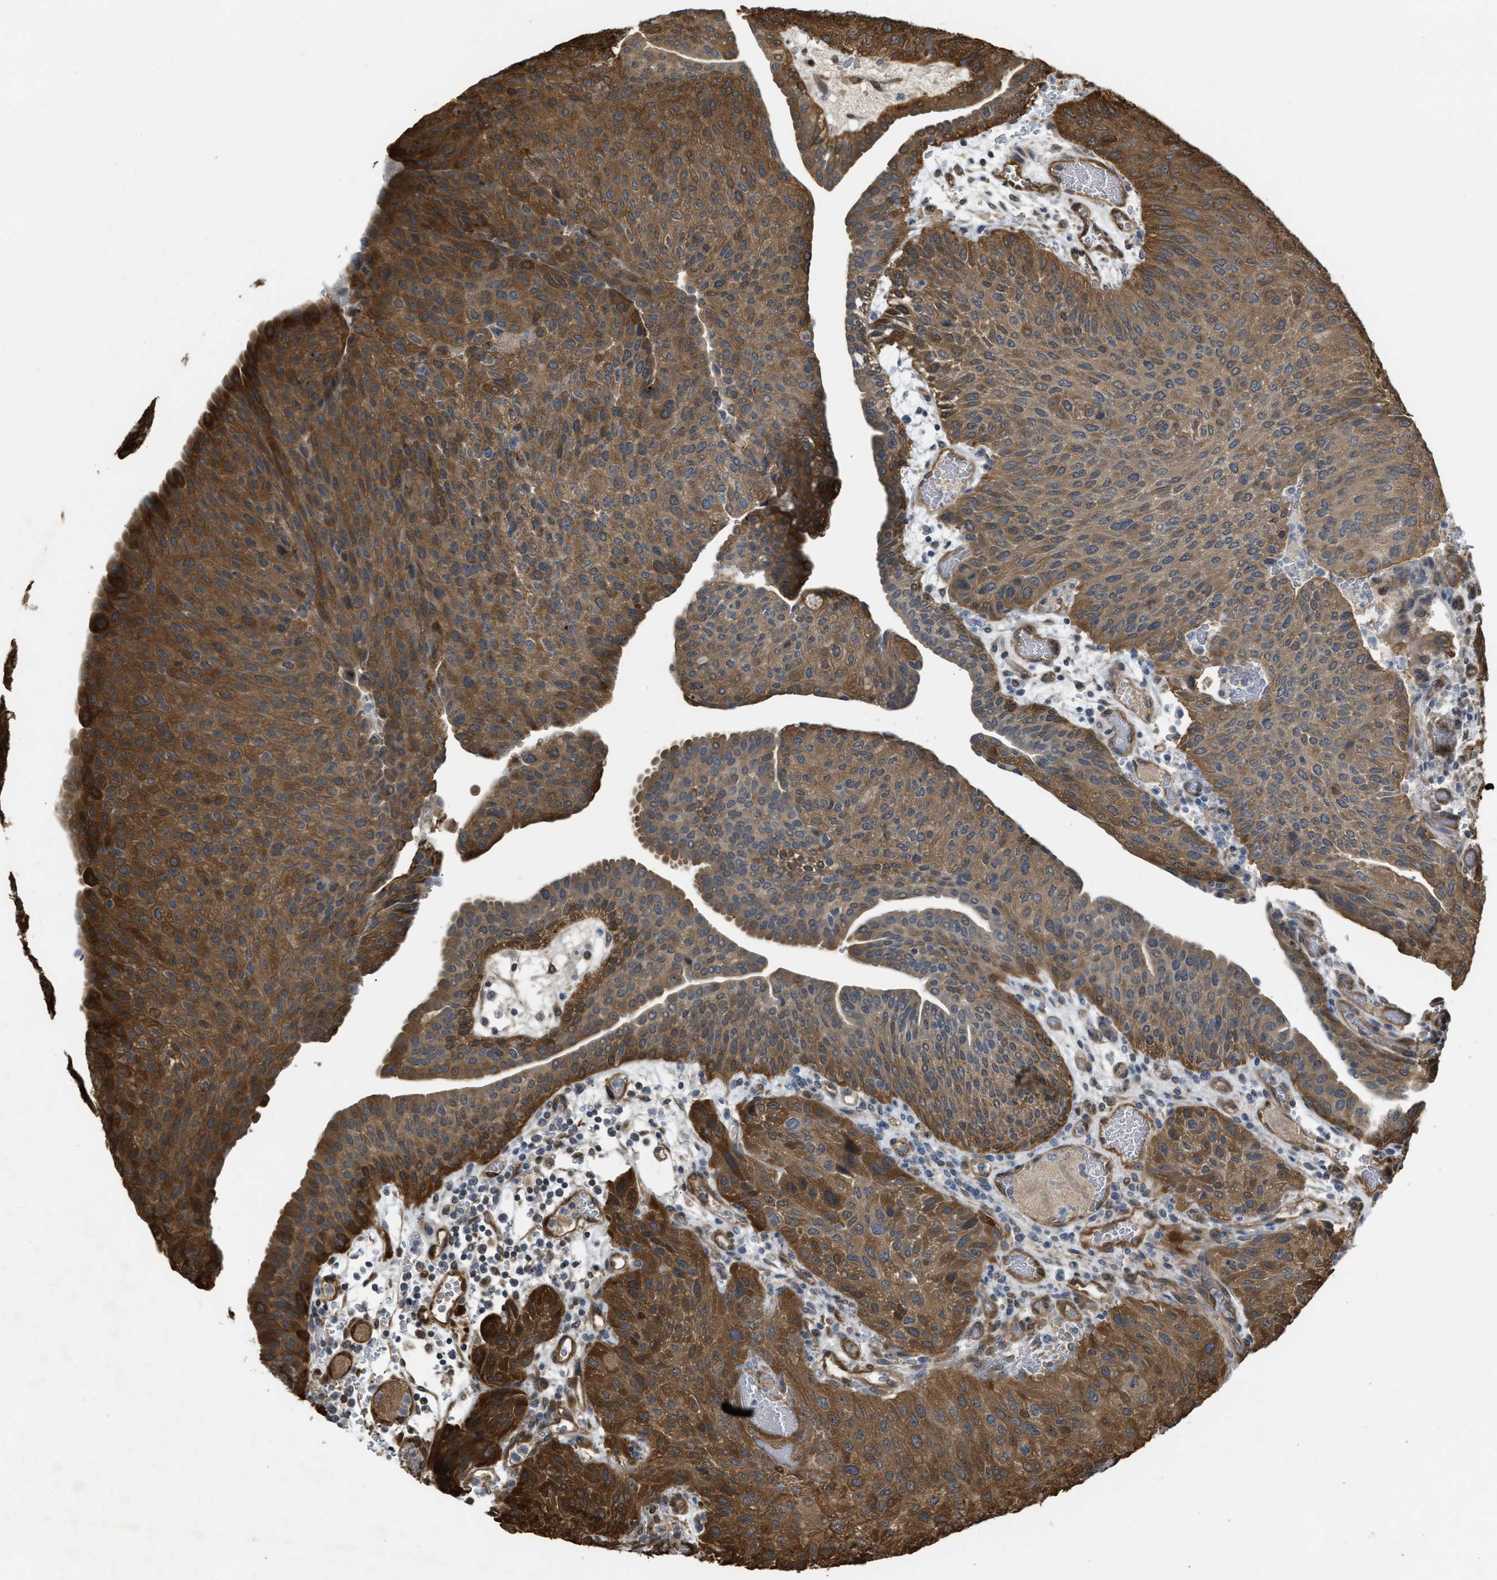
{"staining": {"intensity": "moderate", "quantity": ">75%", "location": "cytoplasmic/membranous"}, "tissue": "urothelial cancer", "cell_type": "Tumor cells", "image_type": "cancer", "snomed": [{"axis": "morphology", "description": "Urothelial carcinoma, Low grade"}, {"axis": "morphology", "description": "Urothelial carcinoma, High grade"}, {"axis": "topography", "description": "Urinary bladder"}], "caption": "Urothelial carcinoma (low-grade) stained with DAB immunohistochemistry (IHC) demonstrates medium levels of moderate cytoplasmic/membranous positivity in approximately >75% of tumor cells.", "gene": "BAG3", "patient": {"sex": "male", "age": 35}}